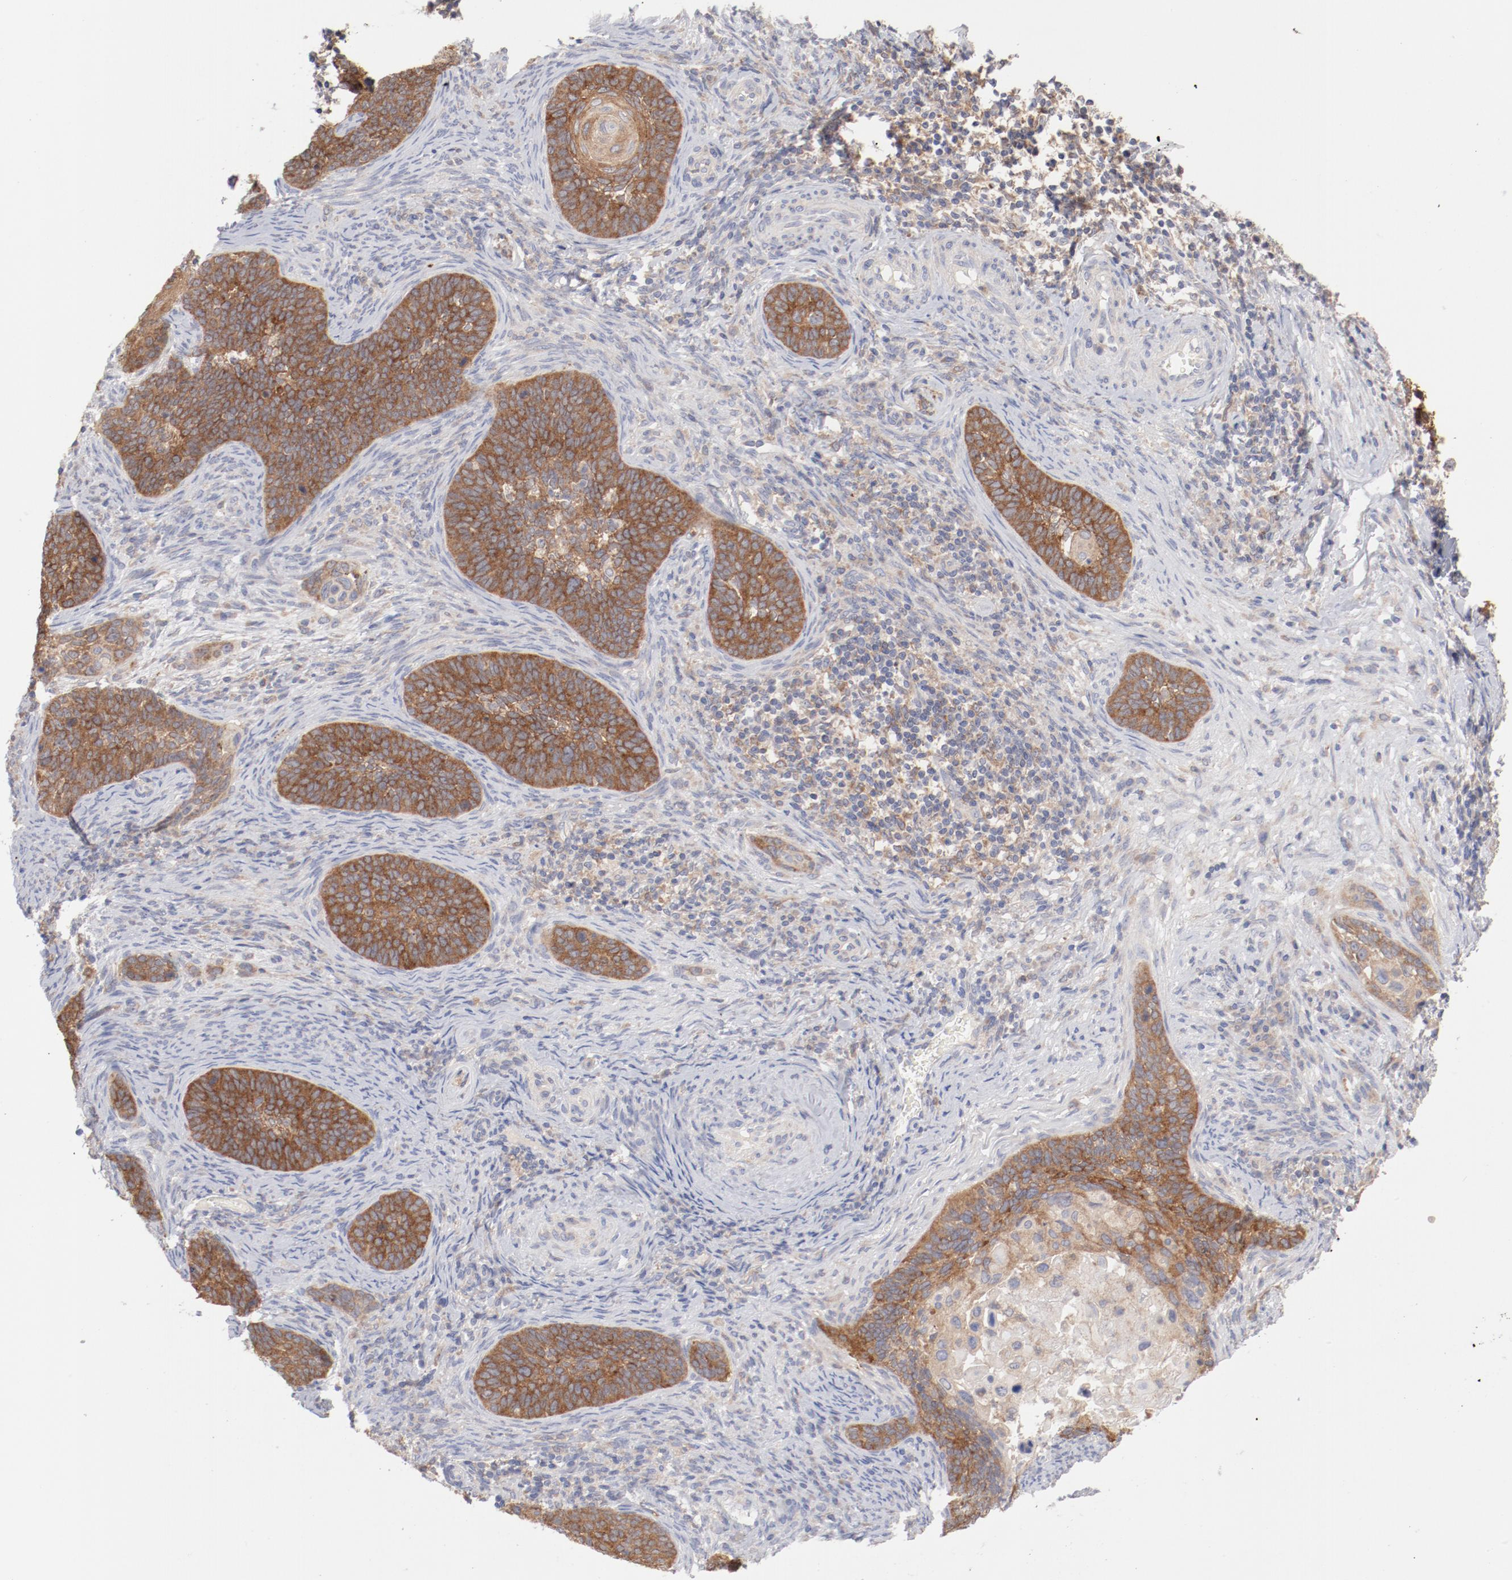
{"staining": {"intensity": "moderate", "quantity": ">75%", "location": "cytoplasmic/membranous"}, "tissue": "cervical cancer", "cell_type": "Tumor cells", "image_type": "cancer", "snomed": [{"axis": "morphology", "description": "Squamous cell carcinoma, NOS"}, {"axis": "topography", "description": "Cervix"}], "caption": "Tumor cells display medium levels of moderate cytoplasmic/membranous staining in about >75% of cells in cervical squamous cell carcinoma.", "gene": "PPFIBP2", "patient": {"sex": "female", "age": 33}}